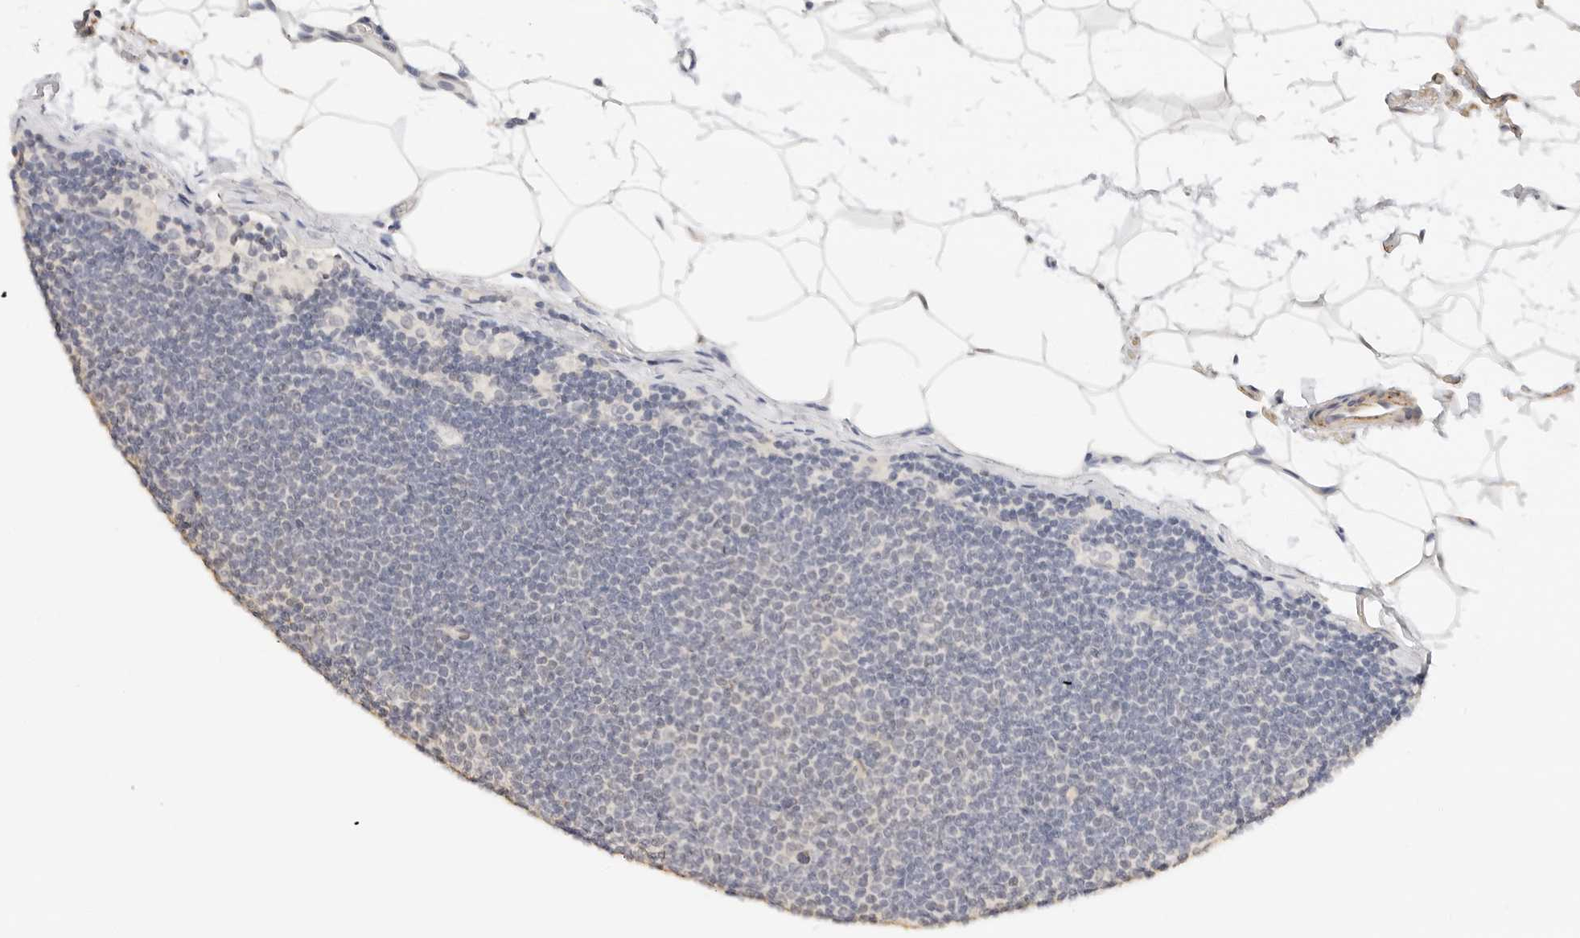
{"staining": {"intensity": "negative", "quantity": "none", "location": "none"}, "tissue": "lymphoma", "cell_type": "Tumor cells", "image_type": "cancer", "snomed": [{"axis": "morphology", "description": "Malignant lymphoma, non-Hodgkin's type, Low grade"}, {"axis": "topography", "description": "Lymph node"}], "caption": "Immunohistochemistry (IHC) micrograph of neoplastic tissue: human malignant lymphoma, non-Hodgkin's type (low-grade) stained with DAB exhibits no significant protein staining in tumor cells. The staining is performed using DAB (3,3'-diaminobenzidine) brown chromogen with nuclei counter-stained in using hematoxylin.", "gene": "PCDH19", "patient": {"sex": "female", "age": 53}}